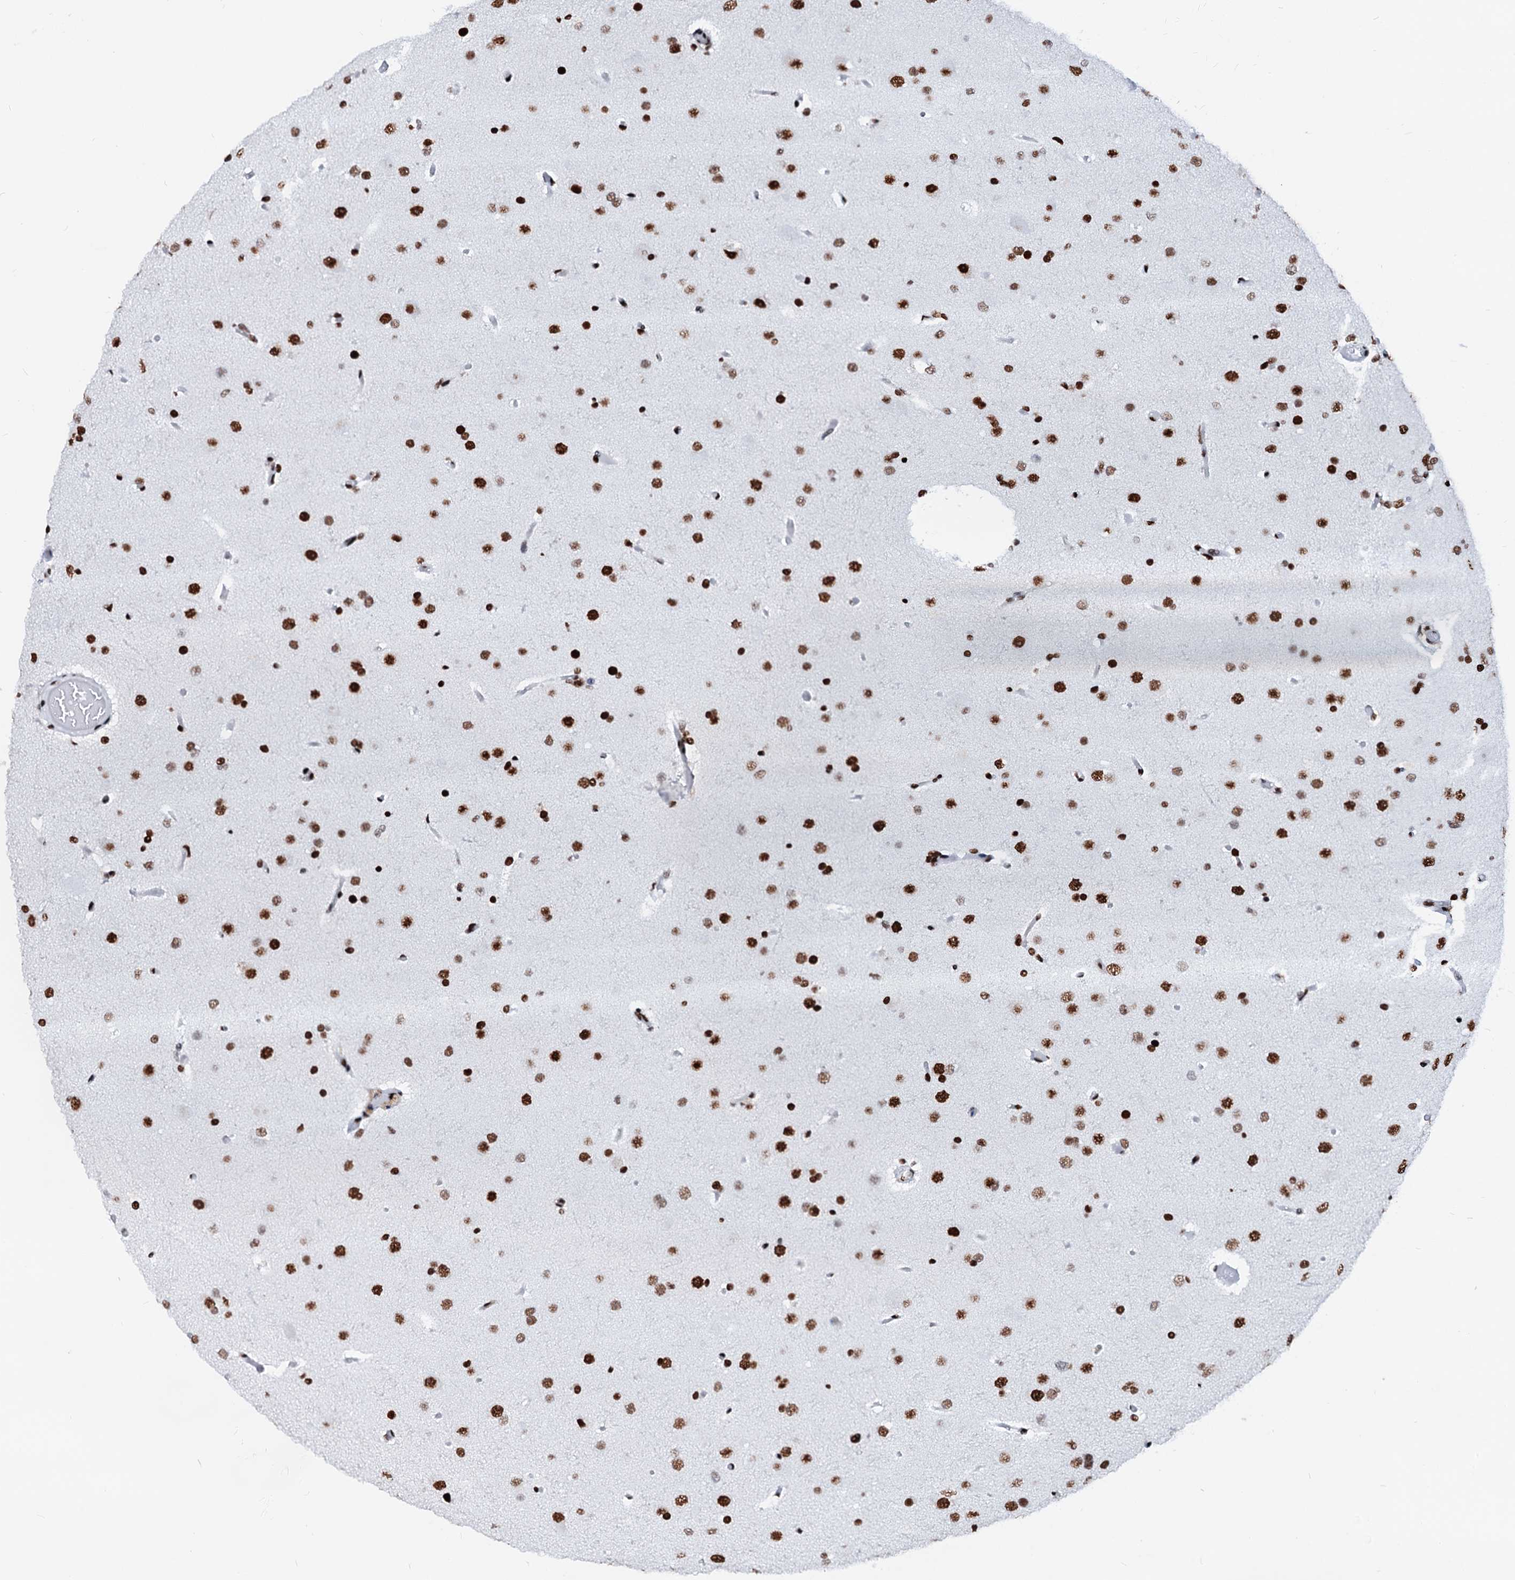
{"staining": {"intensity": "moderate", "quantity": "25%-75%", "location": "nuclear"}, "tissue": "glioma", "cell_type": "Tumor cells", "image_type": "cancer", "snomed": [{"axis": "morphology", "description": "Glioma, malignant, High grade"}, {"axis": "topography", "description": "Cerebral cortex"}], "caption": "High-power microscopy captured an immunohistochemistry (IHC) histopathology image of glioma, revealing moderate nuclear staining in about 25%-75% of tumor cells. Nuclei are stained in blue.", "gene": "RALY", "patient": {"sex": "female", "age": 36}}